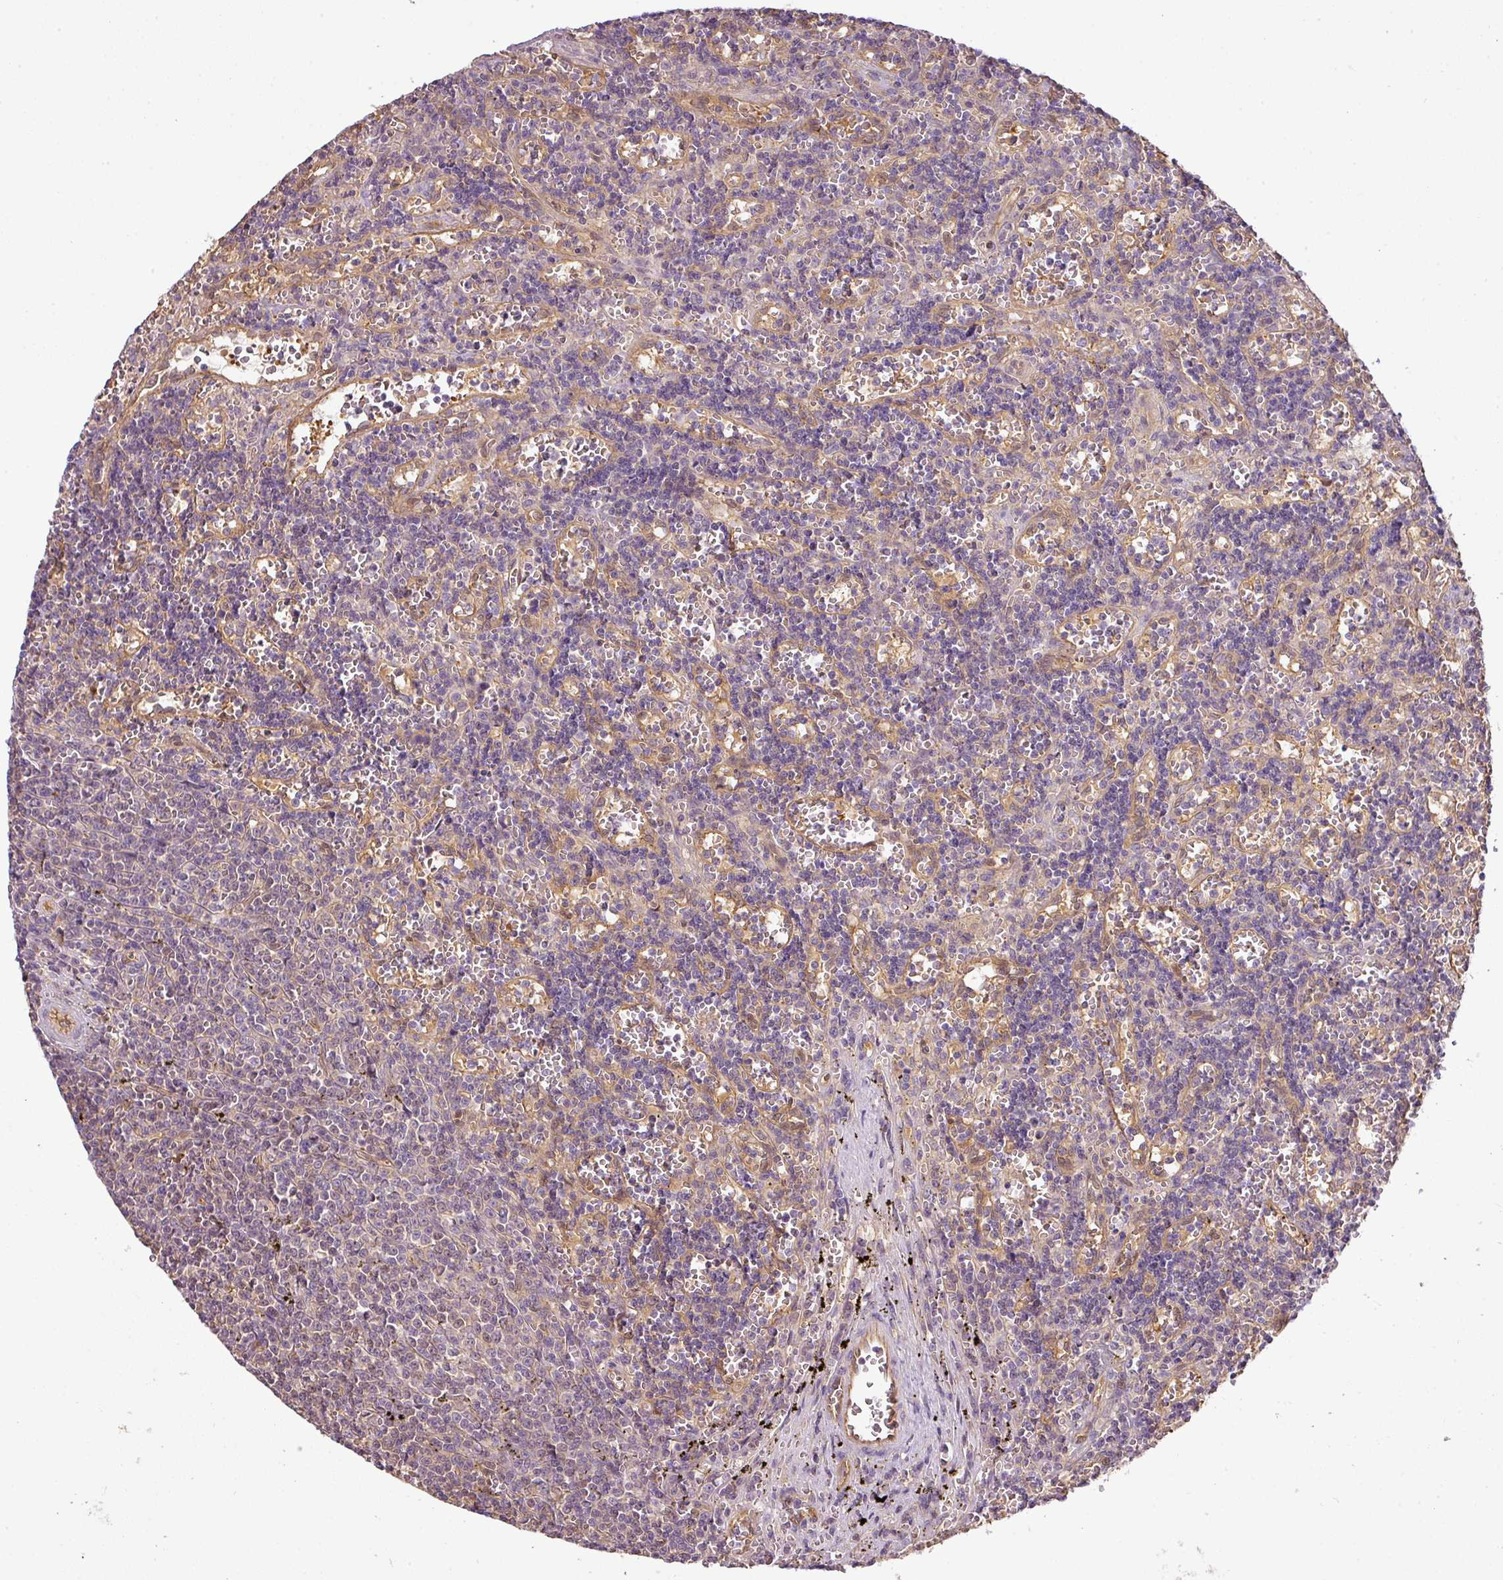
{"staining": {"intensity": "negative", "quantity": "none", "location": "none"}, "tissue": "lymphoma", "cell_type": "Tumor cells", "image_type": "cancer", "snomed": [{"axis": "morphology", "description": "Malignant lymphoma, non-Hodgkin's type, Low grade"}, {"axis": "topography", "description": "Spleen"}], "caption": "Immunohistochemistry (IHC) of low-grade malignant lymphoma, non-Hodgkin's type reveals no positivity in tumor cells.", "gene": "ANKRD18A", "patient": {"sex": "male", "age": 60}}